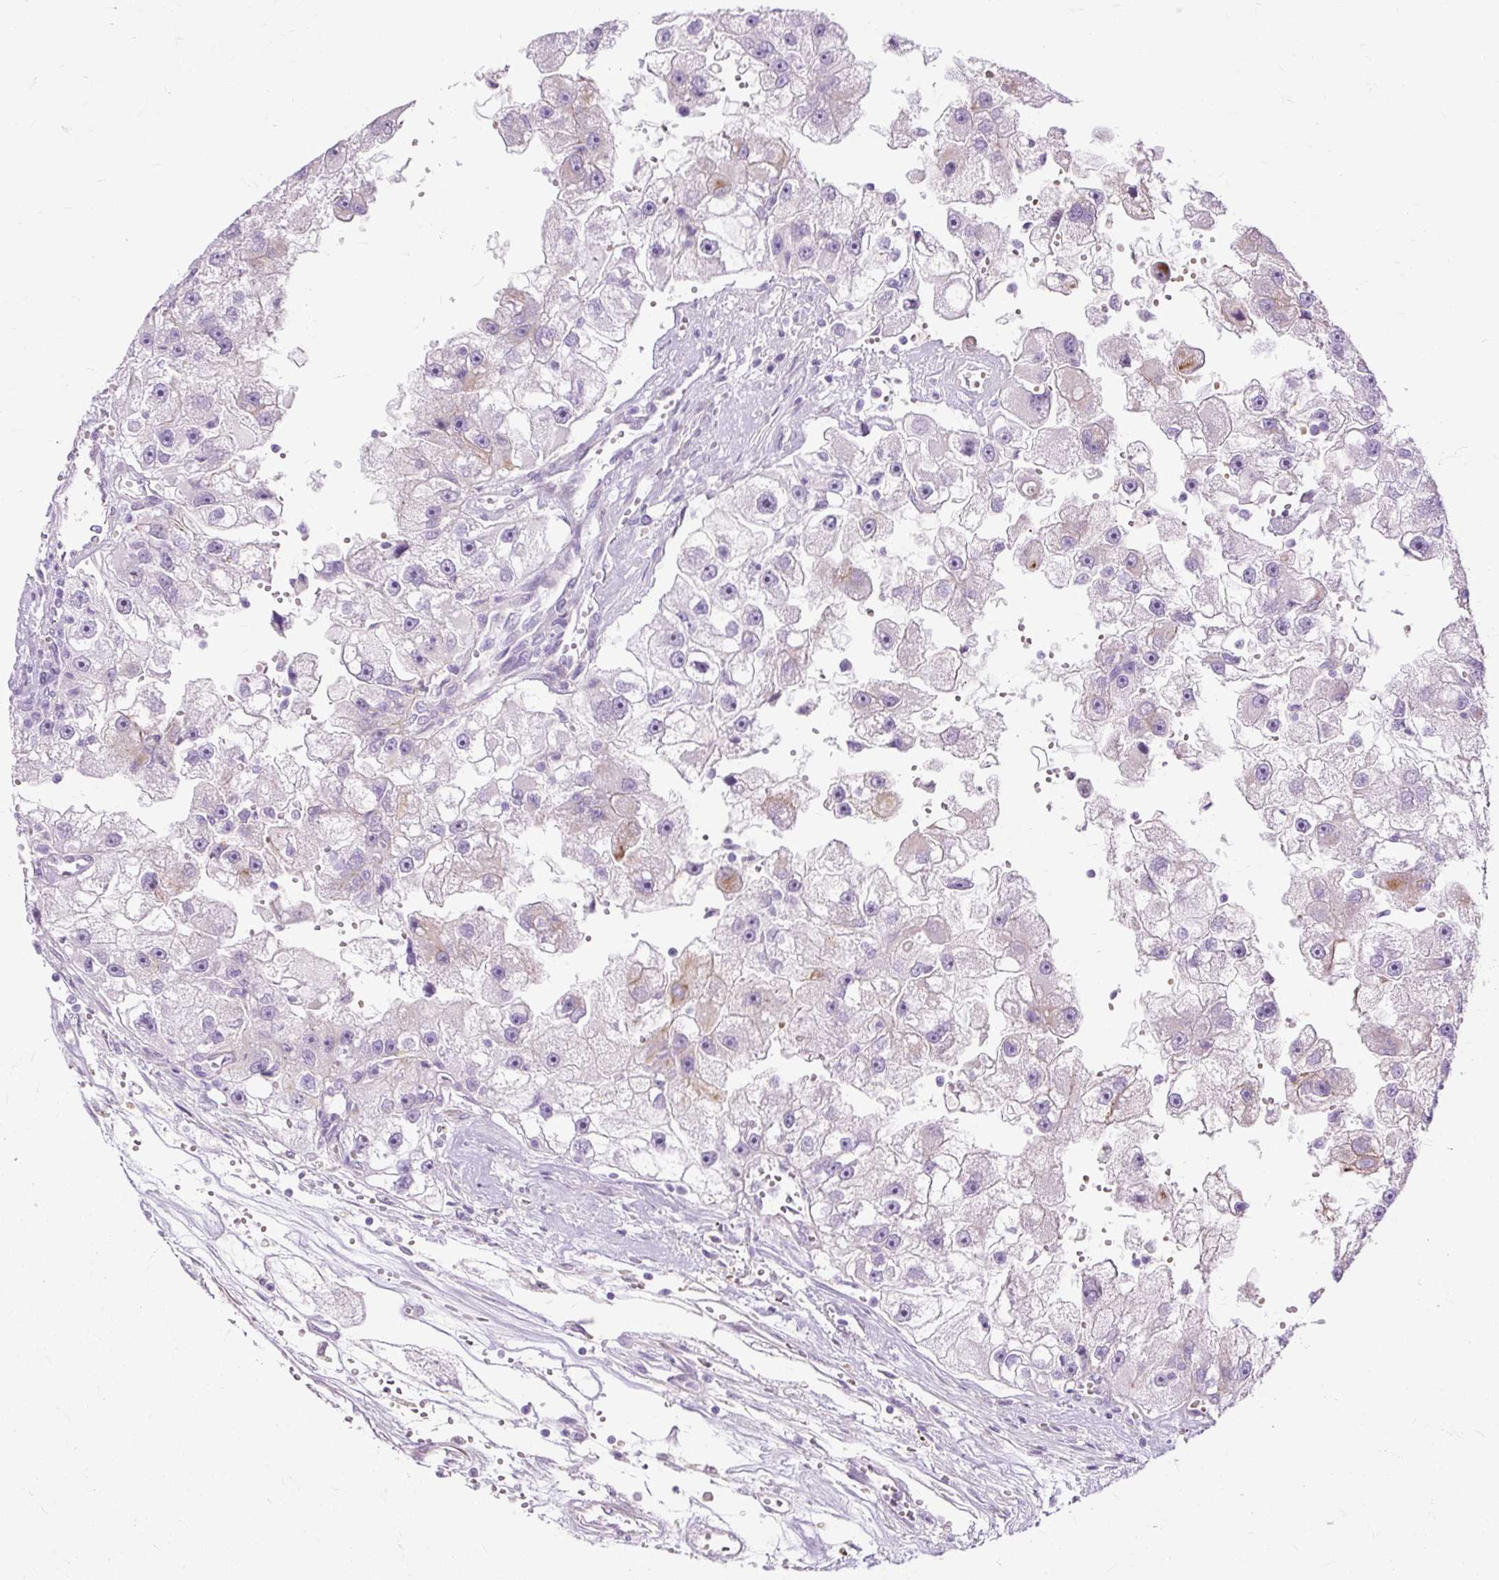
{"staining": {"intensity": "weak", "quantity": "<25%", "location": "cytoplasmic/membranous"}, "tissue": "renal cancer", "cell_type": "Tumor cells", "image_type": "cancer", "snomed": [{"axis": "morphology", "description": "Adenocarcinoma, NOS"}, {"axis": "topography", "description": "Kidney"}], "caption": "IHC image of neoplastic tissue: human adenocarcinoma (renal) stained with DAB (3,3'-diaminobenzidine) reveals no significant protein staining in tumor cells. (DAB immunohistochemistry (IHC) with hematoxylin counter stain).", "gene": "DCTN4", "patient": {"sex": "male", "age": 63}}